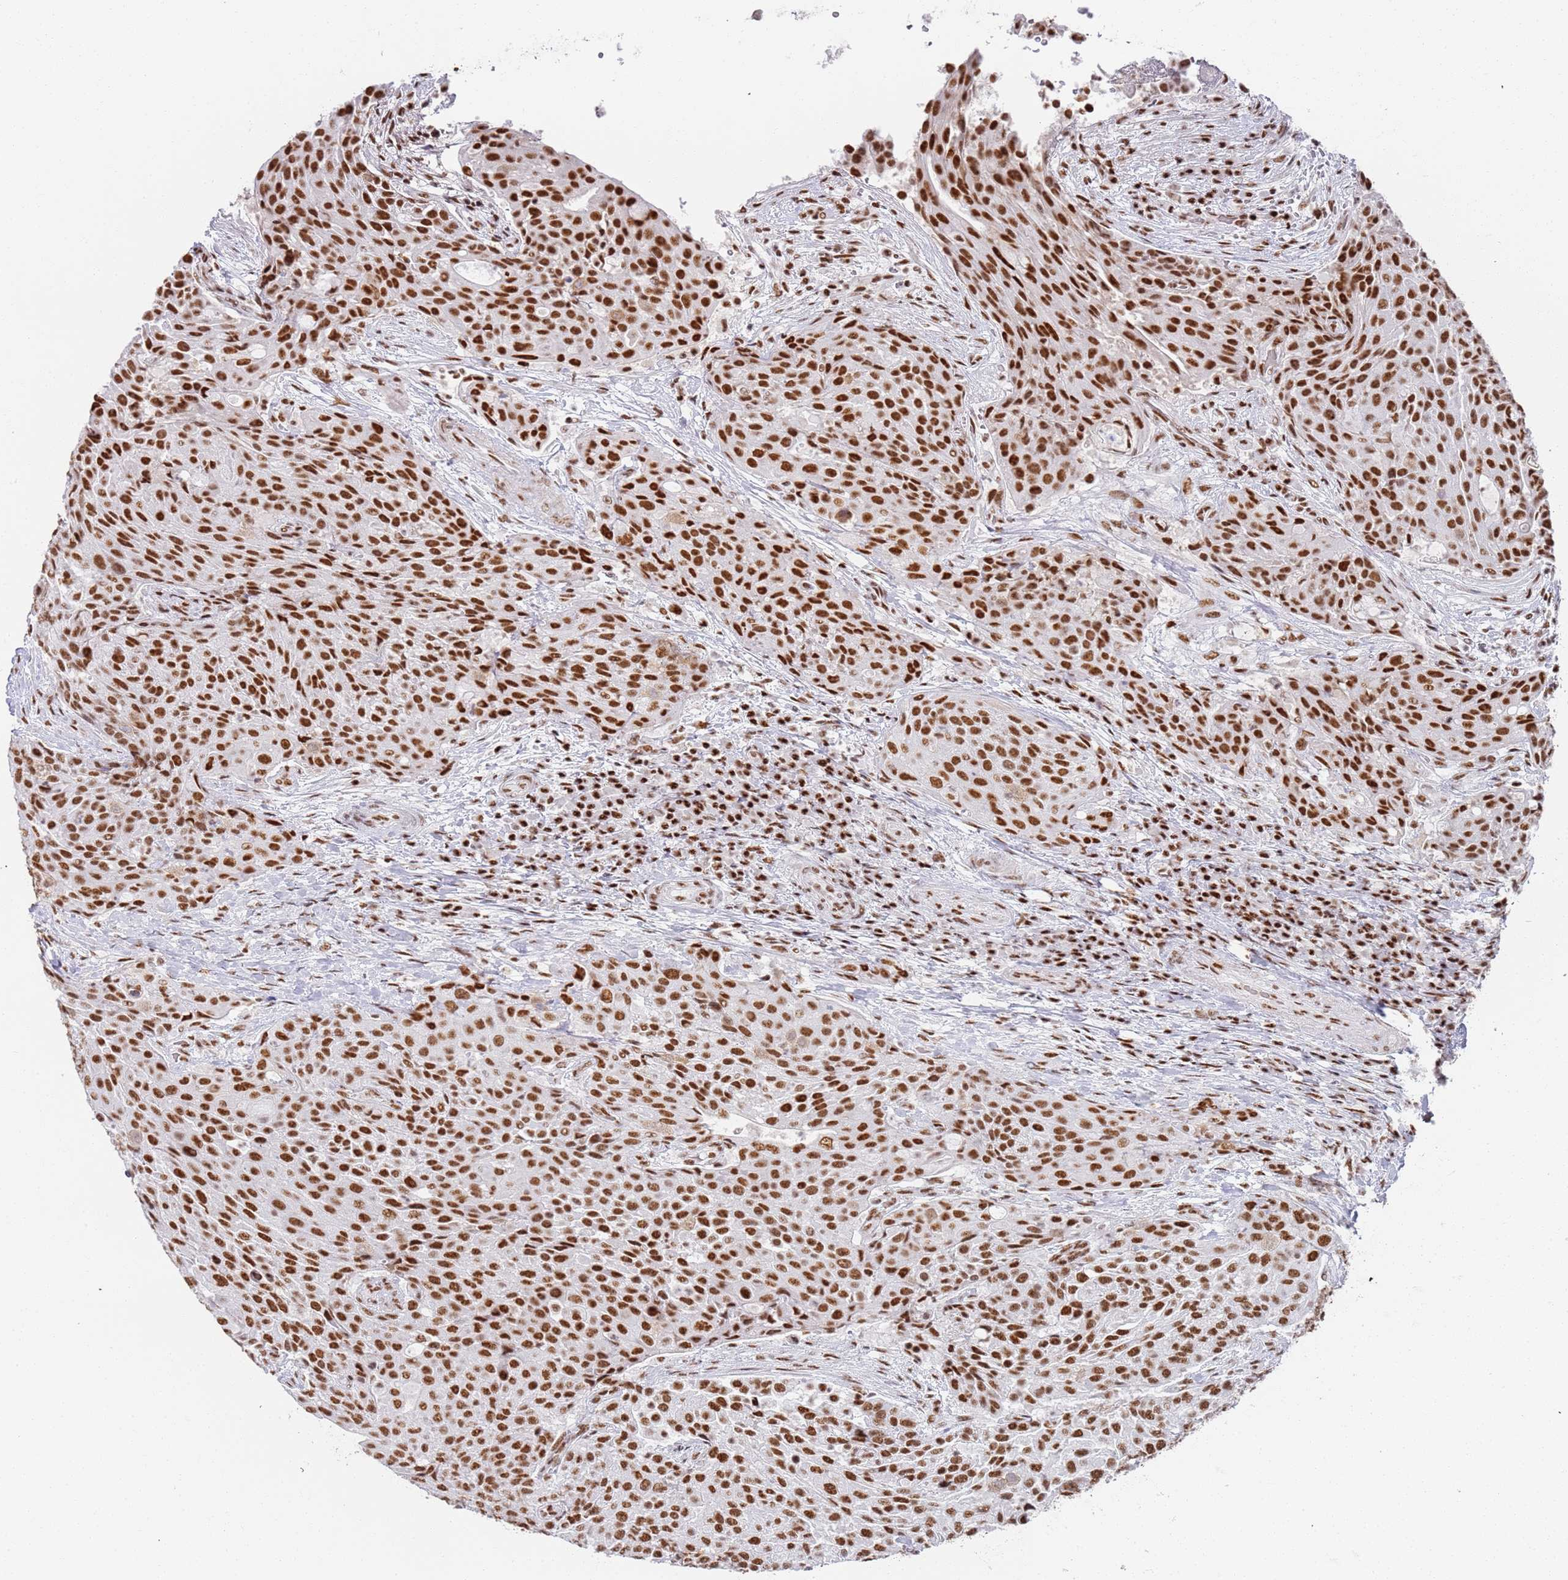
{"staining": {"intensity": "strong", "quantity": ">75%", "location": "nuclear"}, "tissue": "urothelial cancer", "cell_type": "Tumor cells", "image_type": "cancer", "snomed": [{"axis": "morphology", "description": "Urothelial carcinoma, High grade"}, {"axis": "topography", "description": "Urinary bladder"}], "caption": "Brown immunohistochemical staining in human urothelial carcinoma (high-grade) reveals strong nuclear staining in approximately >75% of tumor cells.", "gene": "AKAP8L", "patient": {"sex": "female", "age": 63}}